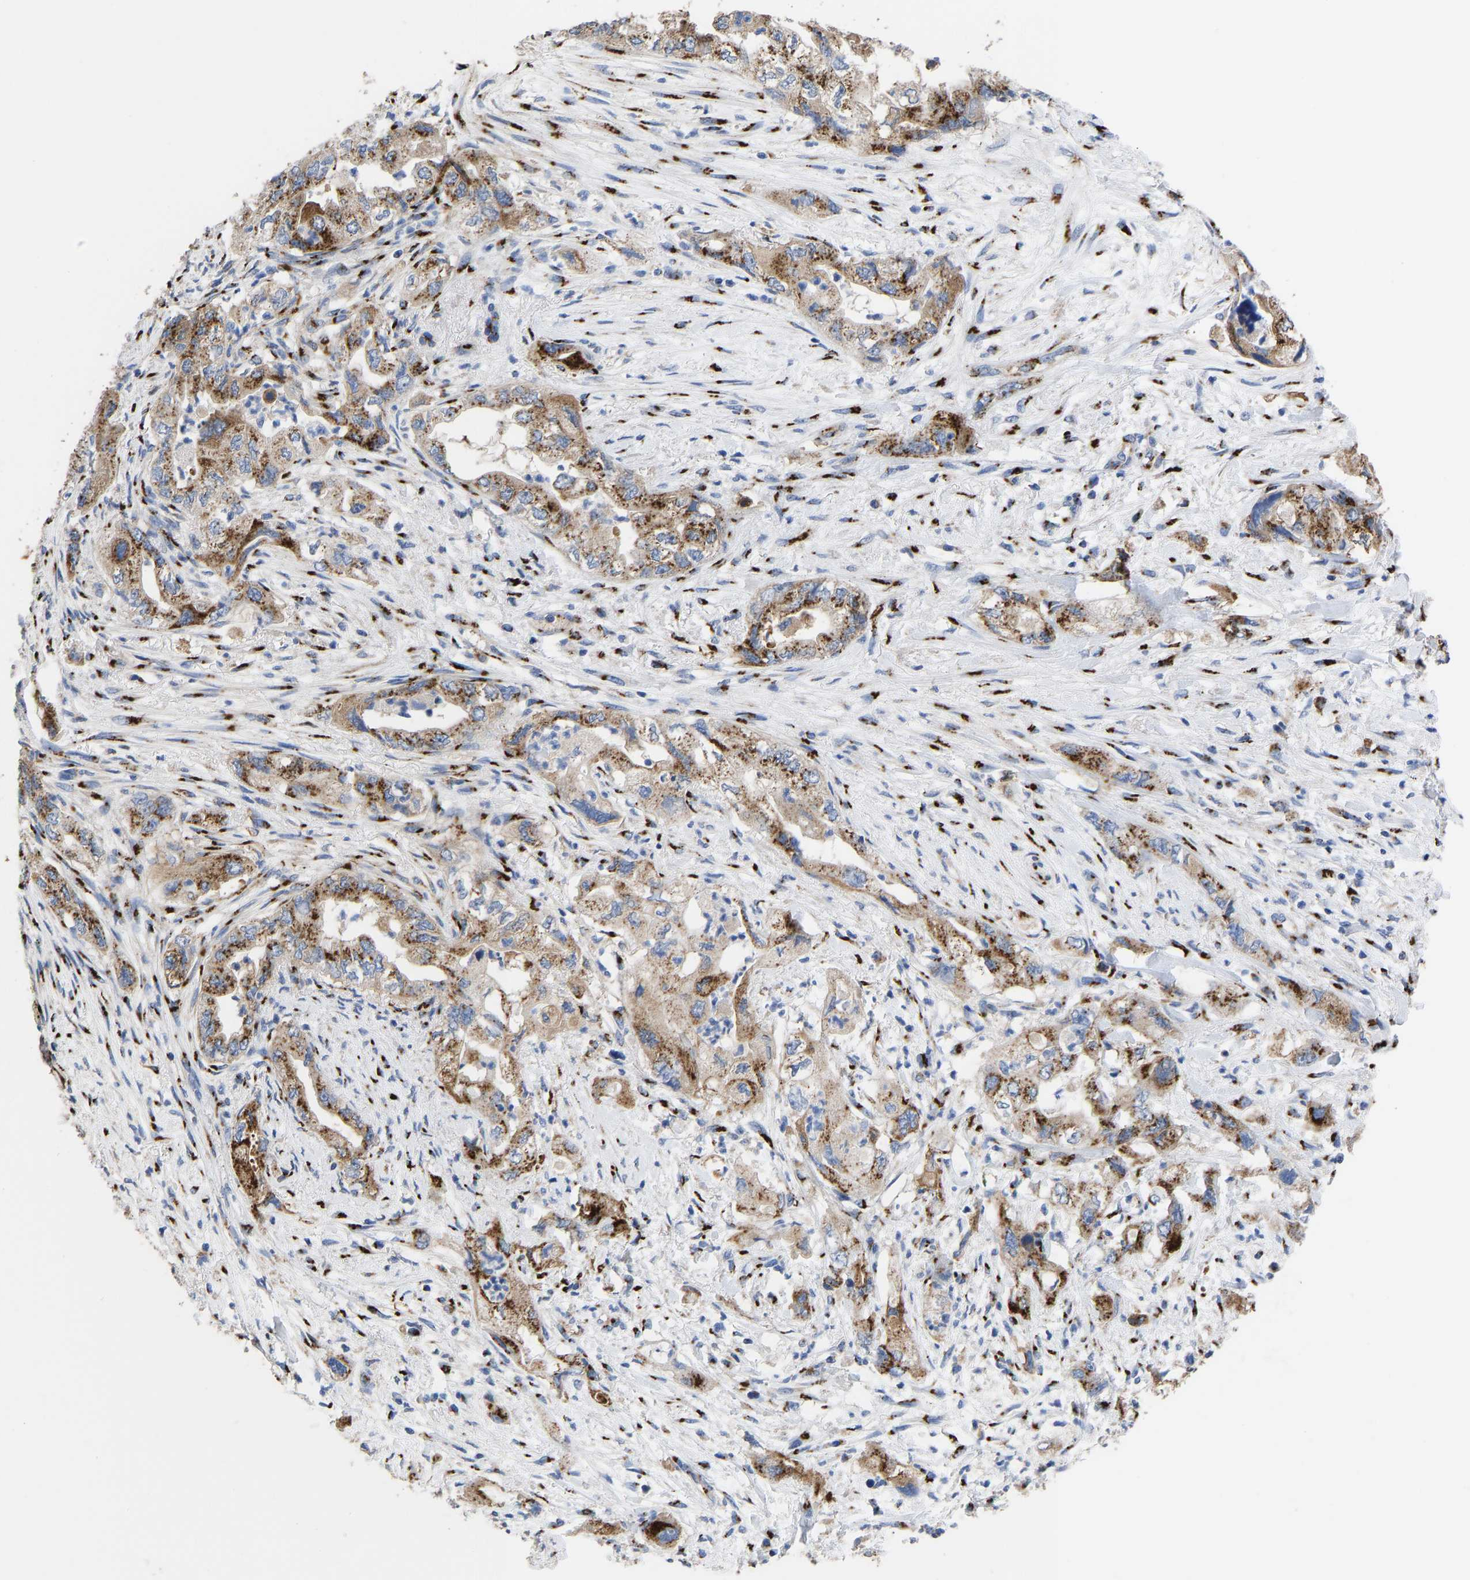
{"staining": {"intensity": "moderate", "quantity": ">75%", "location": "cytoplasmic/membranous"}, "tissue": "pancreatic cancer", "cell_type": "Tumor cells", "image_type": "cancer", "snomed": [{"axis": "morphology", "description": "Adenocarcinoma, NOS"}, {"axis": "topography", "description": "Pancreas"}], "caption": "Pancreatic cancer (adenocarcinoma) was stained to show a protein in brown. There is medium levels of moderate cytoplasmic/membranous positivity in approximately >75% of tumor cells.", "gene": "TMEM87A", "patient": {"sex": "female", "age": 73}}